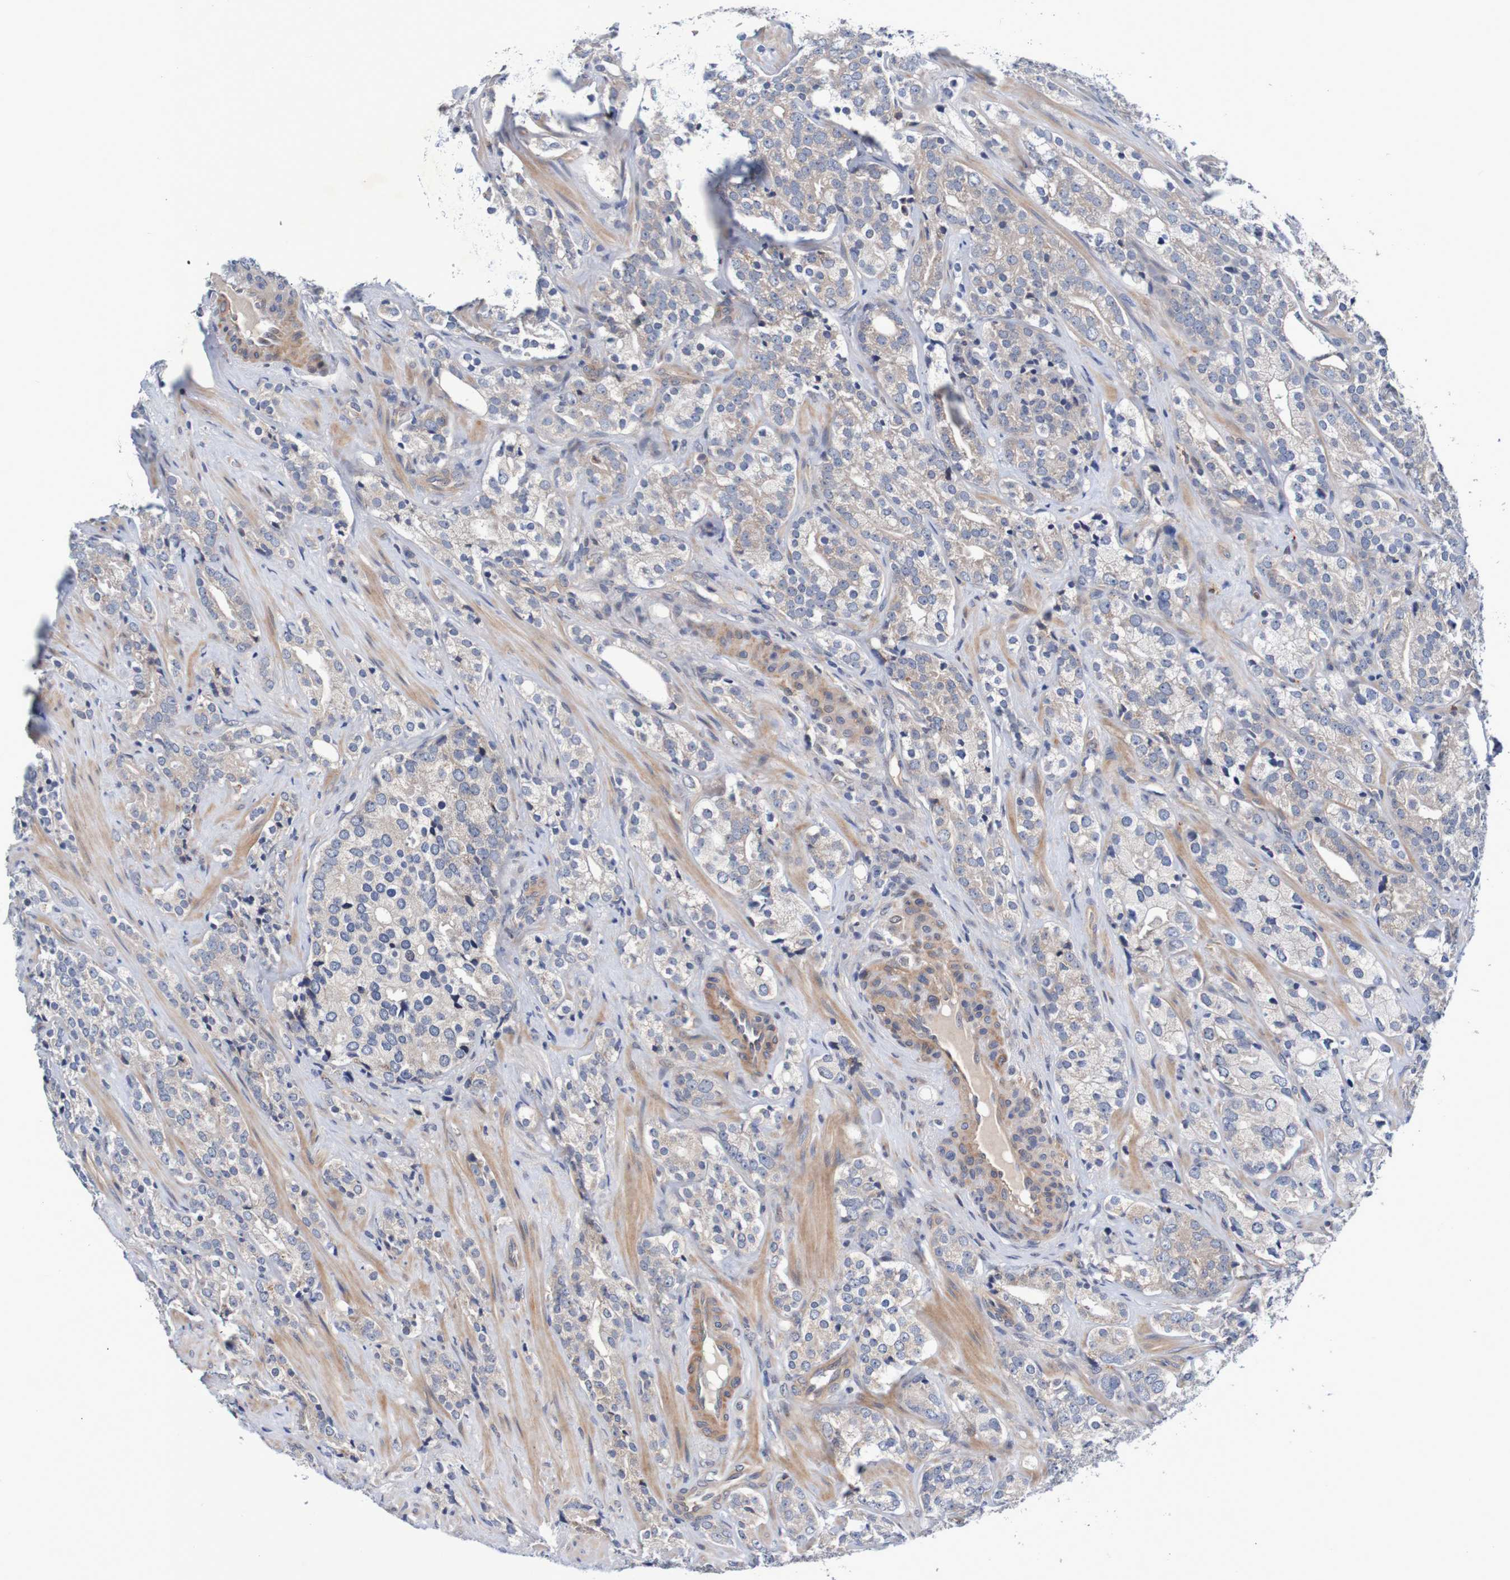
{"staining": {"intensity": "weak", "quantity": "<25%", "location": "cytoplasmic/membranous"}, "tissue": "prostate cancer", "cell_type": "Tumor cells", "image_type": "cancer", "snomed": [{"axis": "morphology", "description": "Adenocarcinoma, High grade"}, {"axis": "topography", "description": "Prostate"}], "caption": "The immunohistochemistry (IHC) image has no significant staining in tumor cells of prostate cancer tissue.", "gene": "CPED1", "patient": {"sex": "male", "age": 71}}